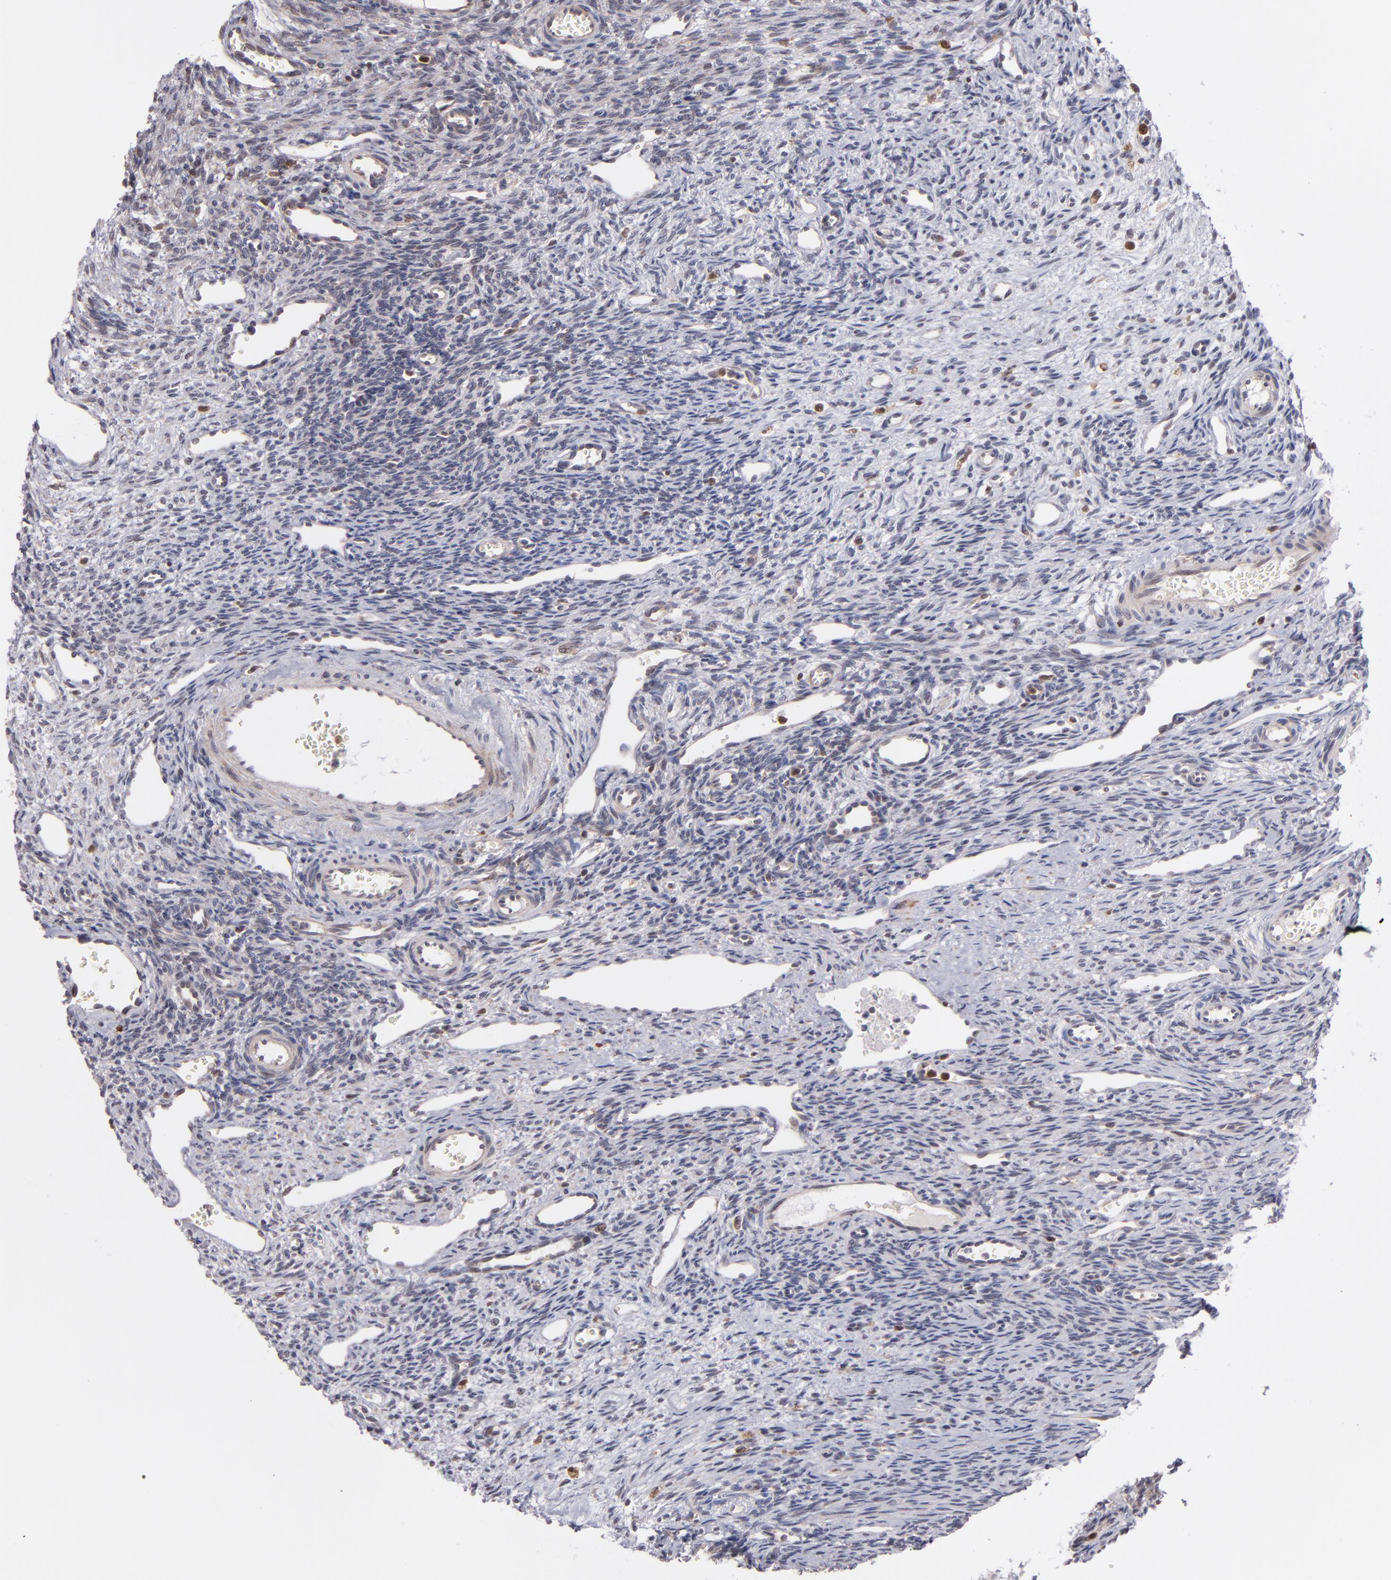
{"staining": {"intensity": "weak", "quantity": ">75%", "location": "cytoplasmic/membranous"}, "tissue": "ovary", "cell_type": "Follicle cells", "image_type": "normal", "snomed": [{"axis": "morphology", "description": "Normal tissue, NOS"}, {"axis": "topography", "description": "Ovary"}], "caption": "Human ovary stained for a protein (brown) reveals weak cytoplasmic/membranous positive expression in approximately >75% of follicle cells.", "gene": "CASP1", "patient": {"sex": "female", "age": 33}}